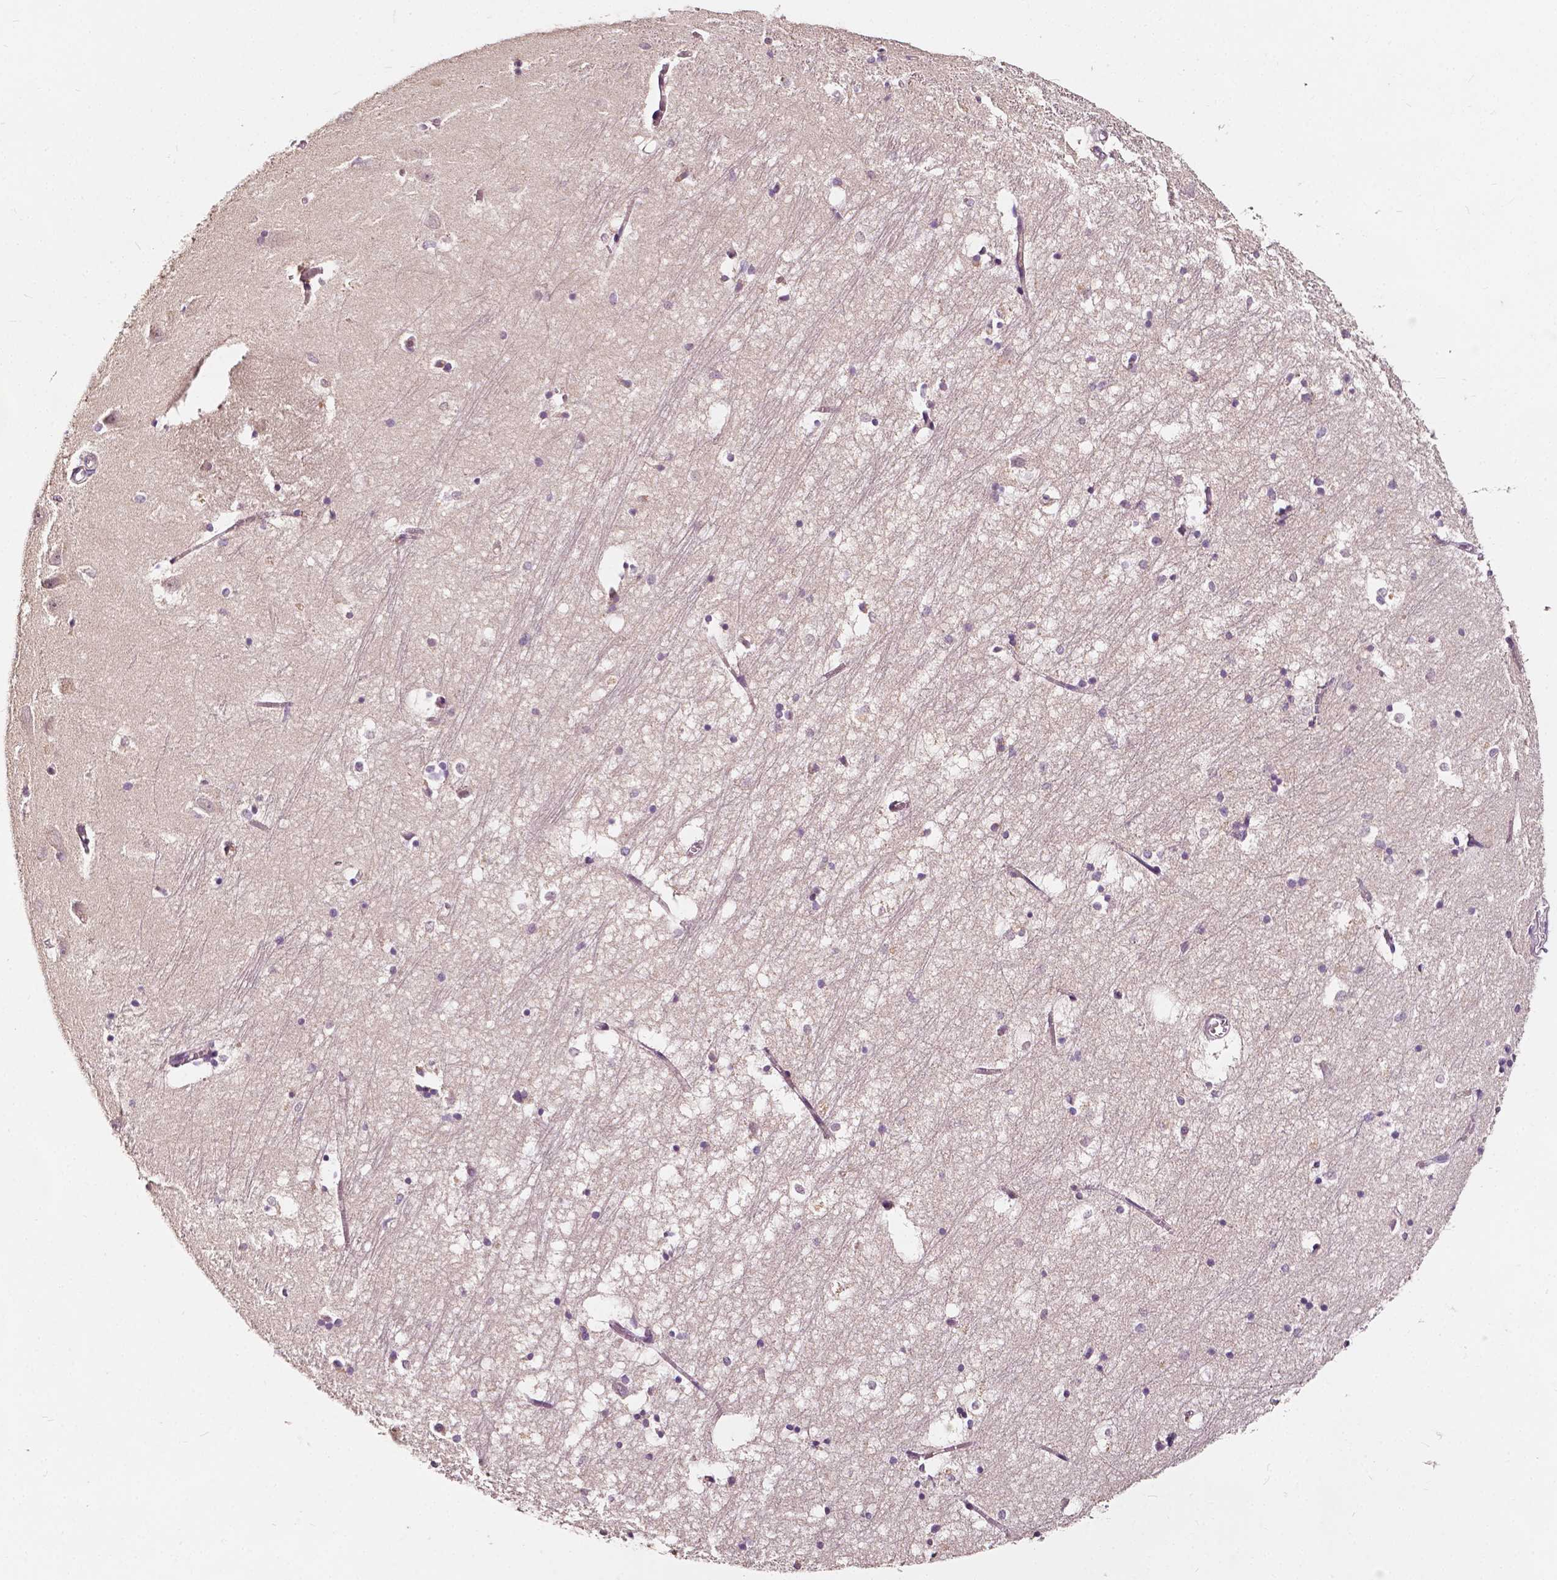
{"staining": {"intensity": "negative", "quantity": "none", "location": "none"}, "tissue": "hippocampus", "cell_type": "Glial cells", "image_type": "normal", "snomed": [{"axis": "morphology", "description": "Normal tissue, NOS"}, {"axis": "topography", "description": "Lateral ventricle wall"}, {"axis": "topography", "description": "Hippocampus"}], "caption": "An immunohistochemistry (IHC) photomicrograph of unremarkable hippocampus is shown. There is no staining in glial cells of hippocampus.", "gene": "NPC1L1", "patient": {"sex": "female", "age": 63}}